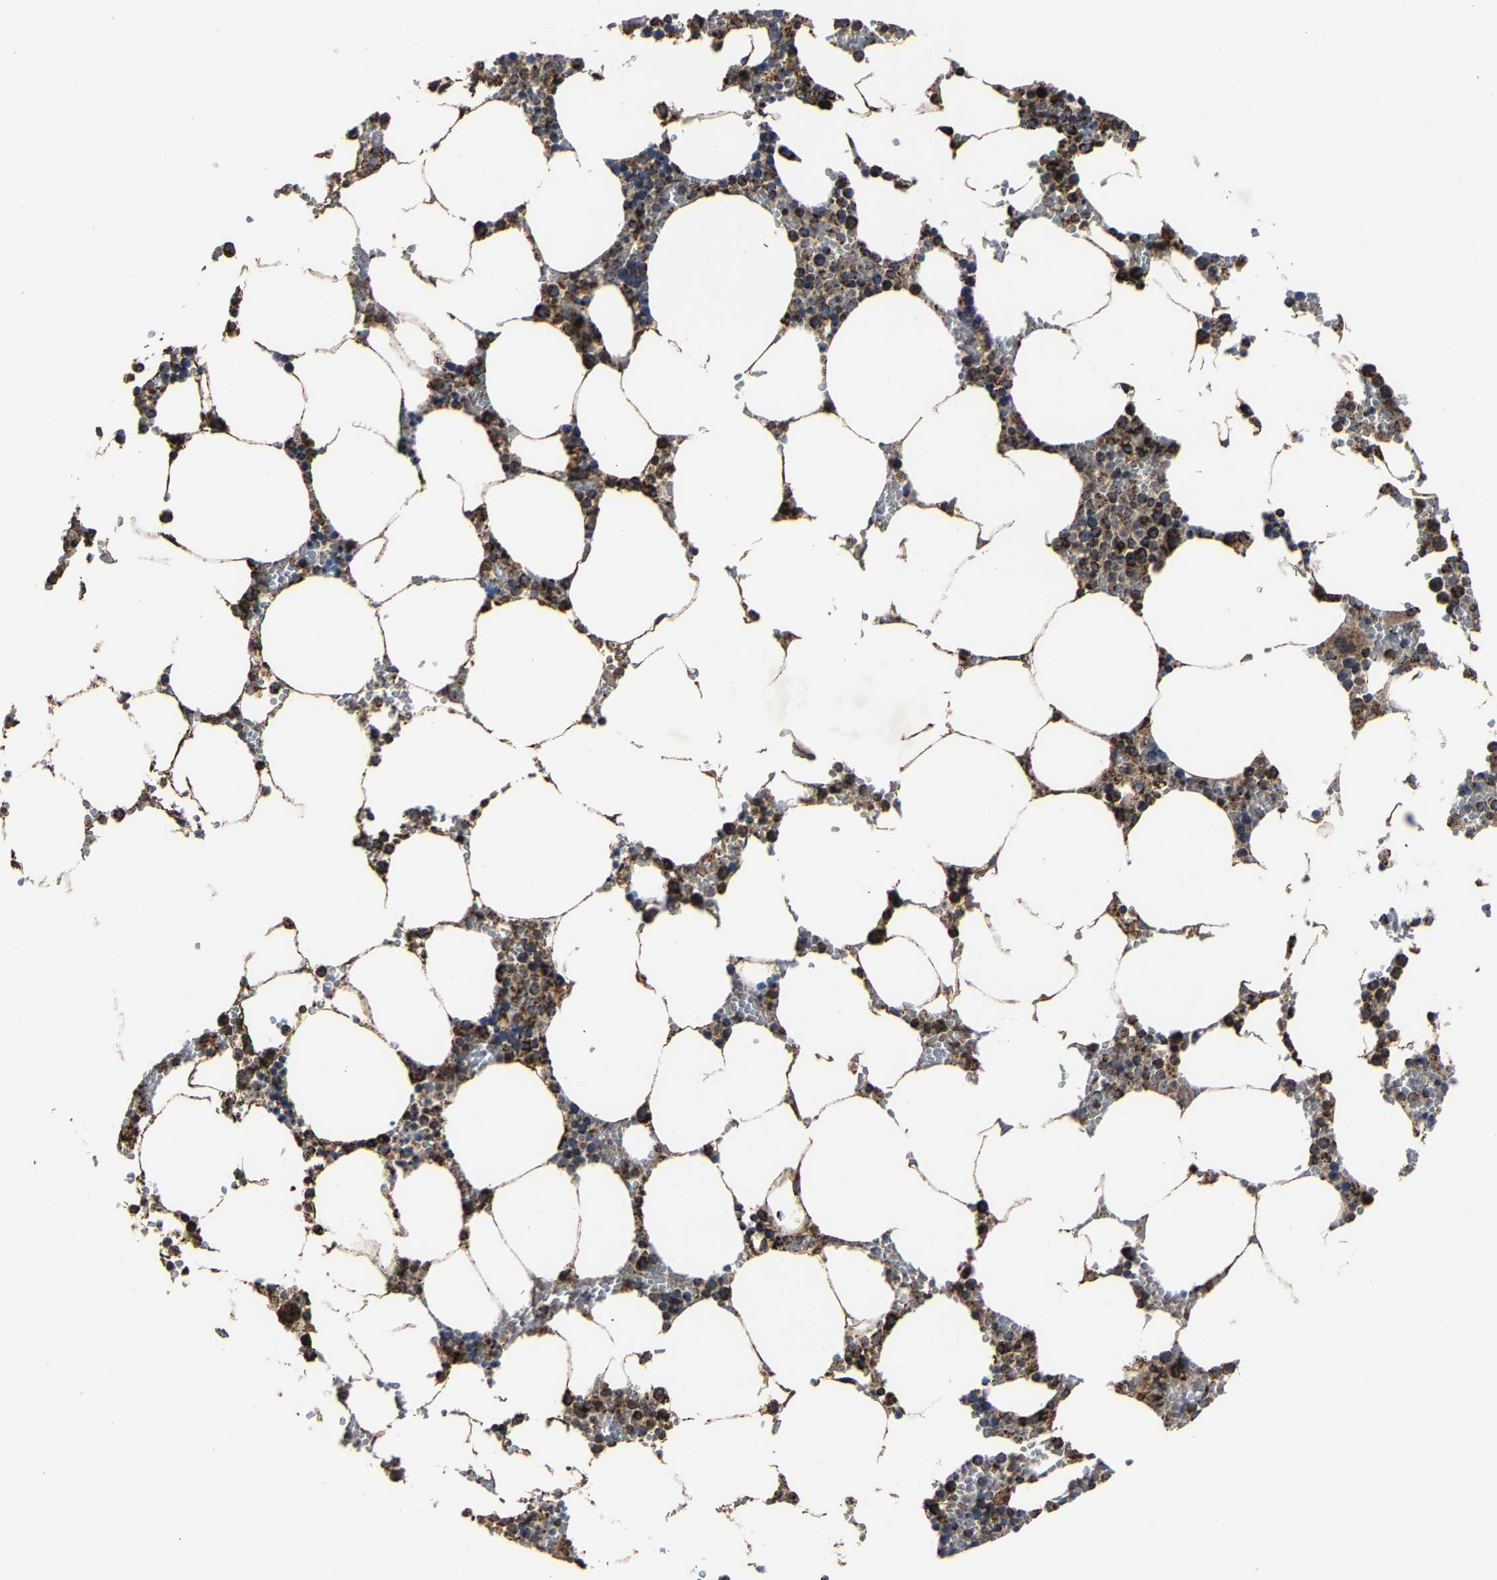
{"staining": {"intensity": "strong", "quantity": "25%-75%", "location": "cytoplasmic/membranous"}, "tissue": "bone marrow", "cell_type": "Hematopoietic cells", "image_type": "normal", "snomed": [{"axis": "morphology", "description": "Normal tissue, NOS"}, {"axis": "topography", "description": "Bone marrow"}], "caption": "The image displays staining of normal bone marrow, revealing strong cytoplasmic/membranous protein staining (brown color) within hematopoietic cells.", "gene": "NDUFV3", "patient": {"sex": "male", "age": 70}}